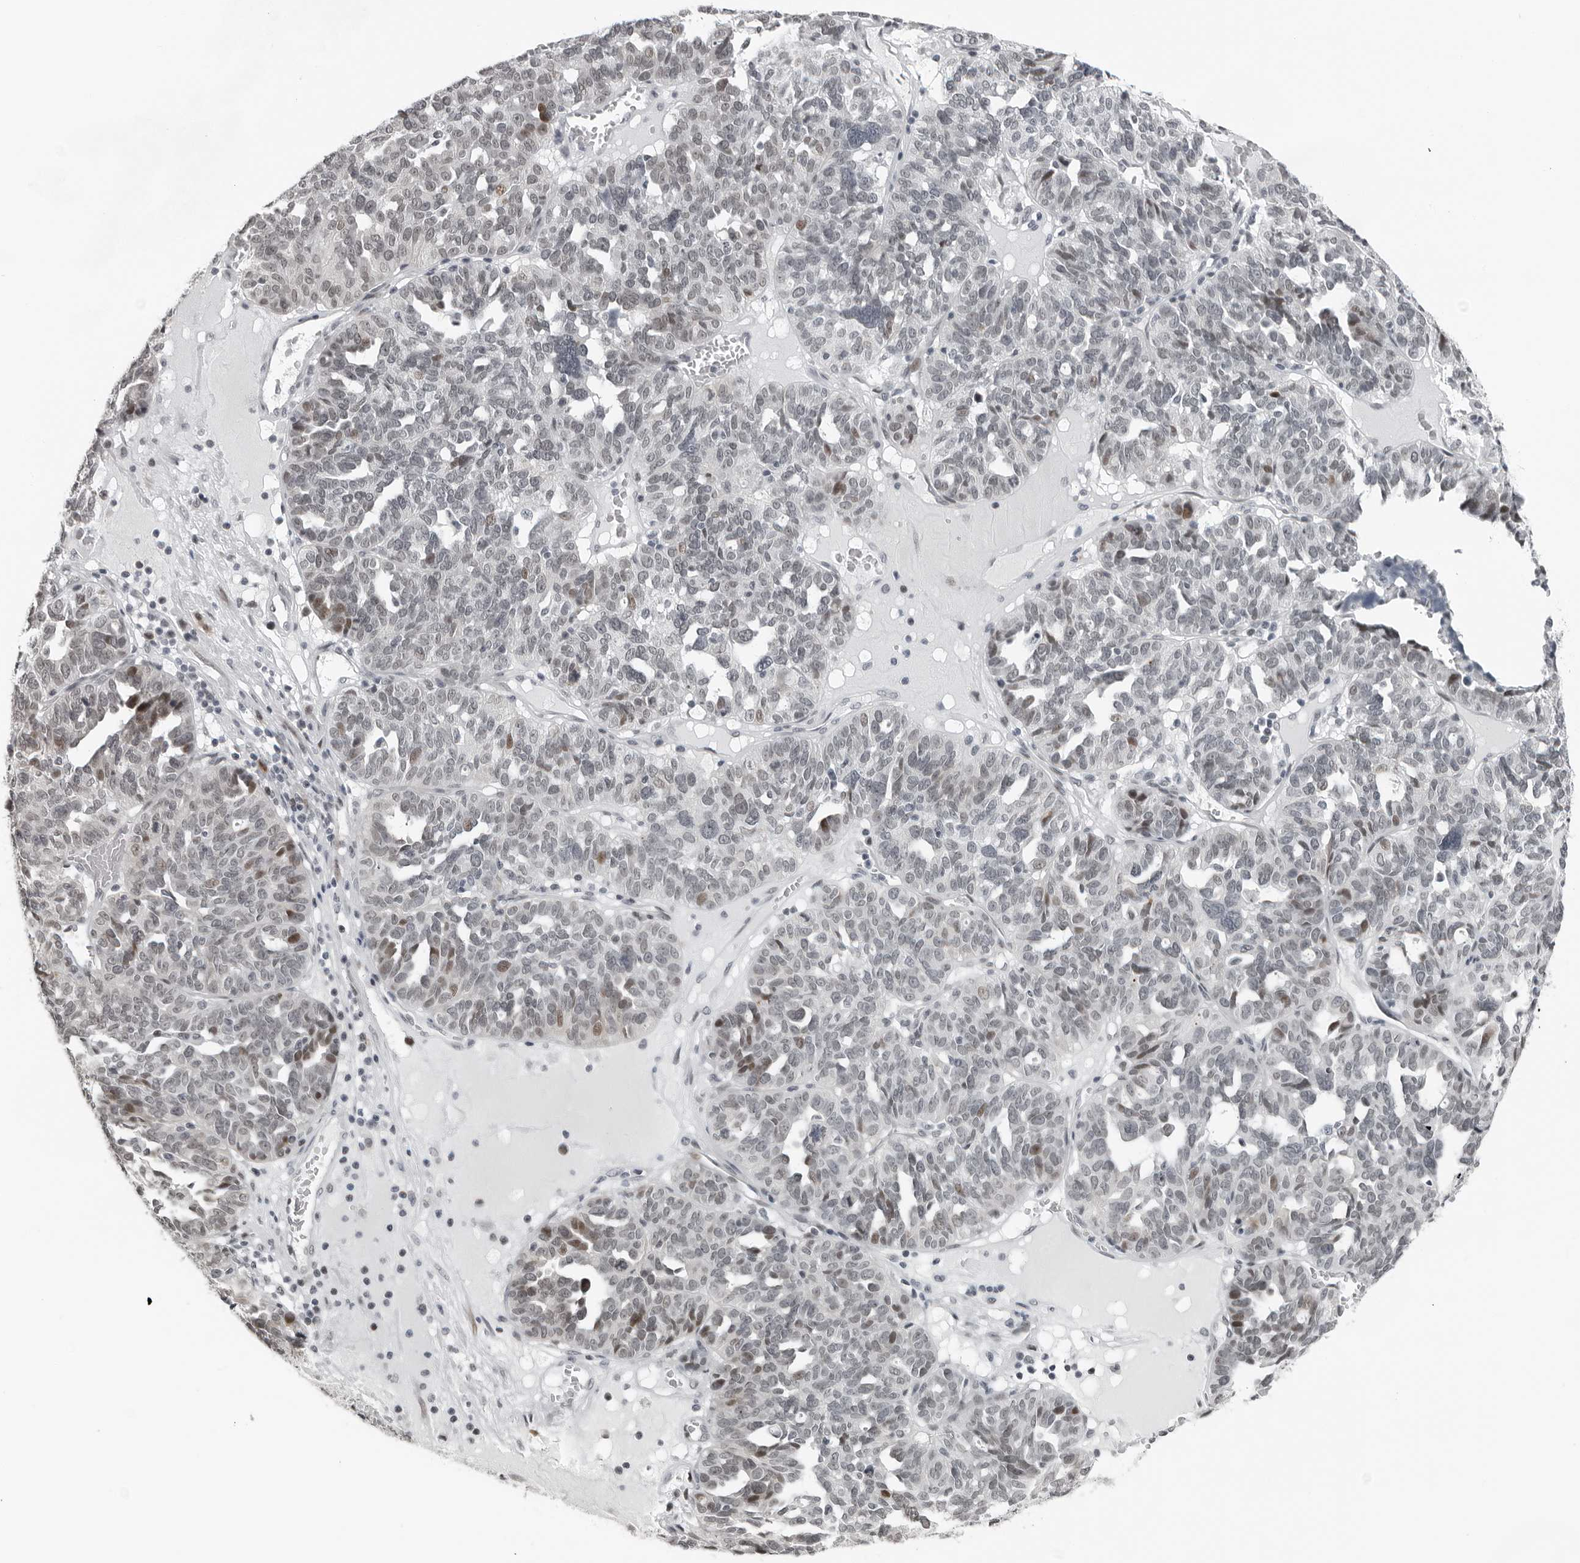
{"staining": {"intensity": "moderate", "quantity": "<25%", "location": "nuclear"}, "tissue": "ovarian cancer", "cell_type": "Tumor cells", "image_type": "cancer", "snomed": [{"axis": "morphology", "description": "Cystadenocarcinoma, serous, NOS"}, {"axis": "topography", "description": "Ovary"}], "caption": "Immunohistochemical staining of human ovarian cancer shows low levels of moderate nuclear protein expression in about <25% of tumor cells.", "gene": "PPP1R42", "patient": {"sex": "female", "age": 59}}